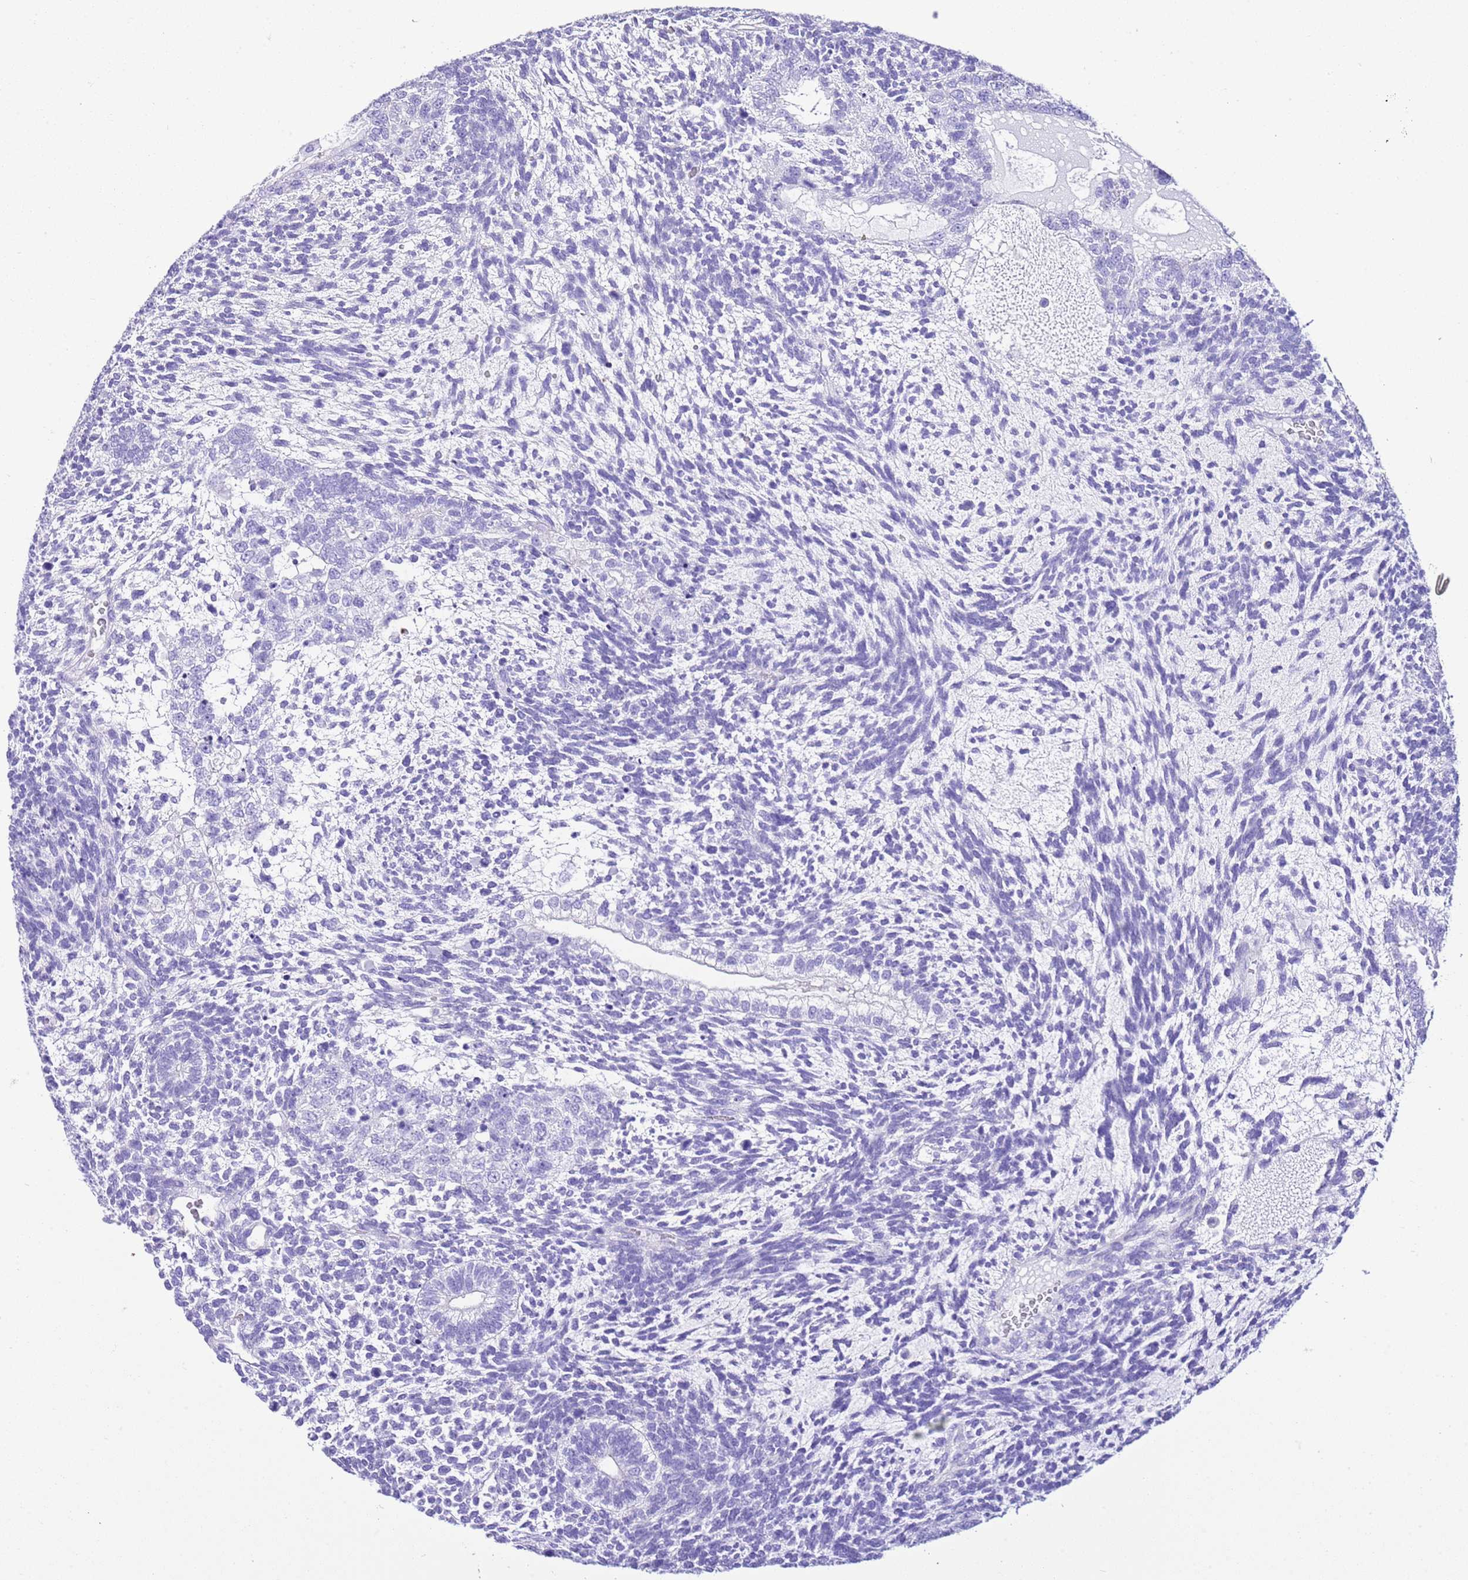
{"staining": {"intensity": "negative", "quantity": "none", "location": "none"}, "tissue": "testis cancer", "cell_type": "Tumor cells", "image_type": "cancer", "snomed": [{"axis": "morphology", "description": "Carcinoma, Embryonal, NOS"}, {"axis": "topography", "description": "Testis"}], "caption": "Immunohistochemistry of testis embryonal carcinoma reveals no expression in tumor cells.", "gene": "KCNC1", "patient": {"sex": "male", "age": 23}}